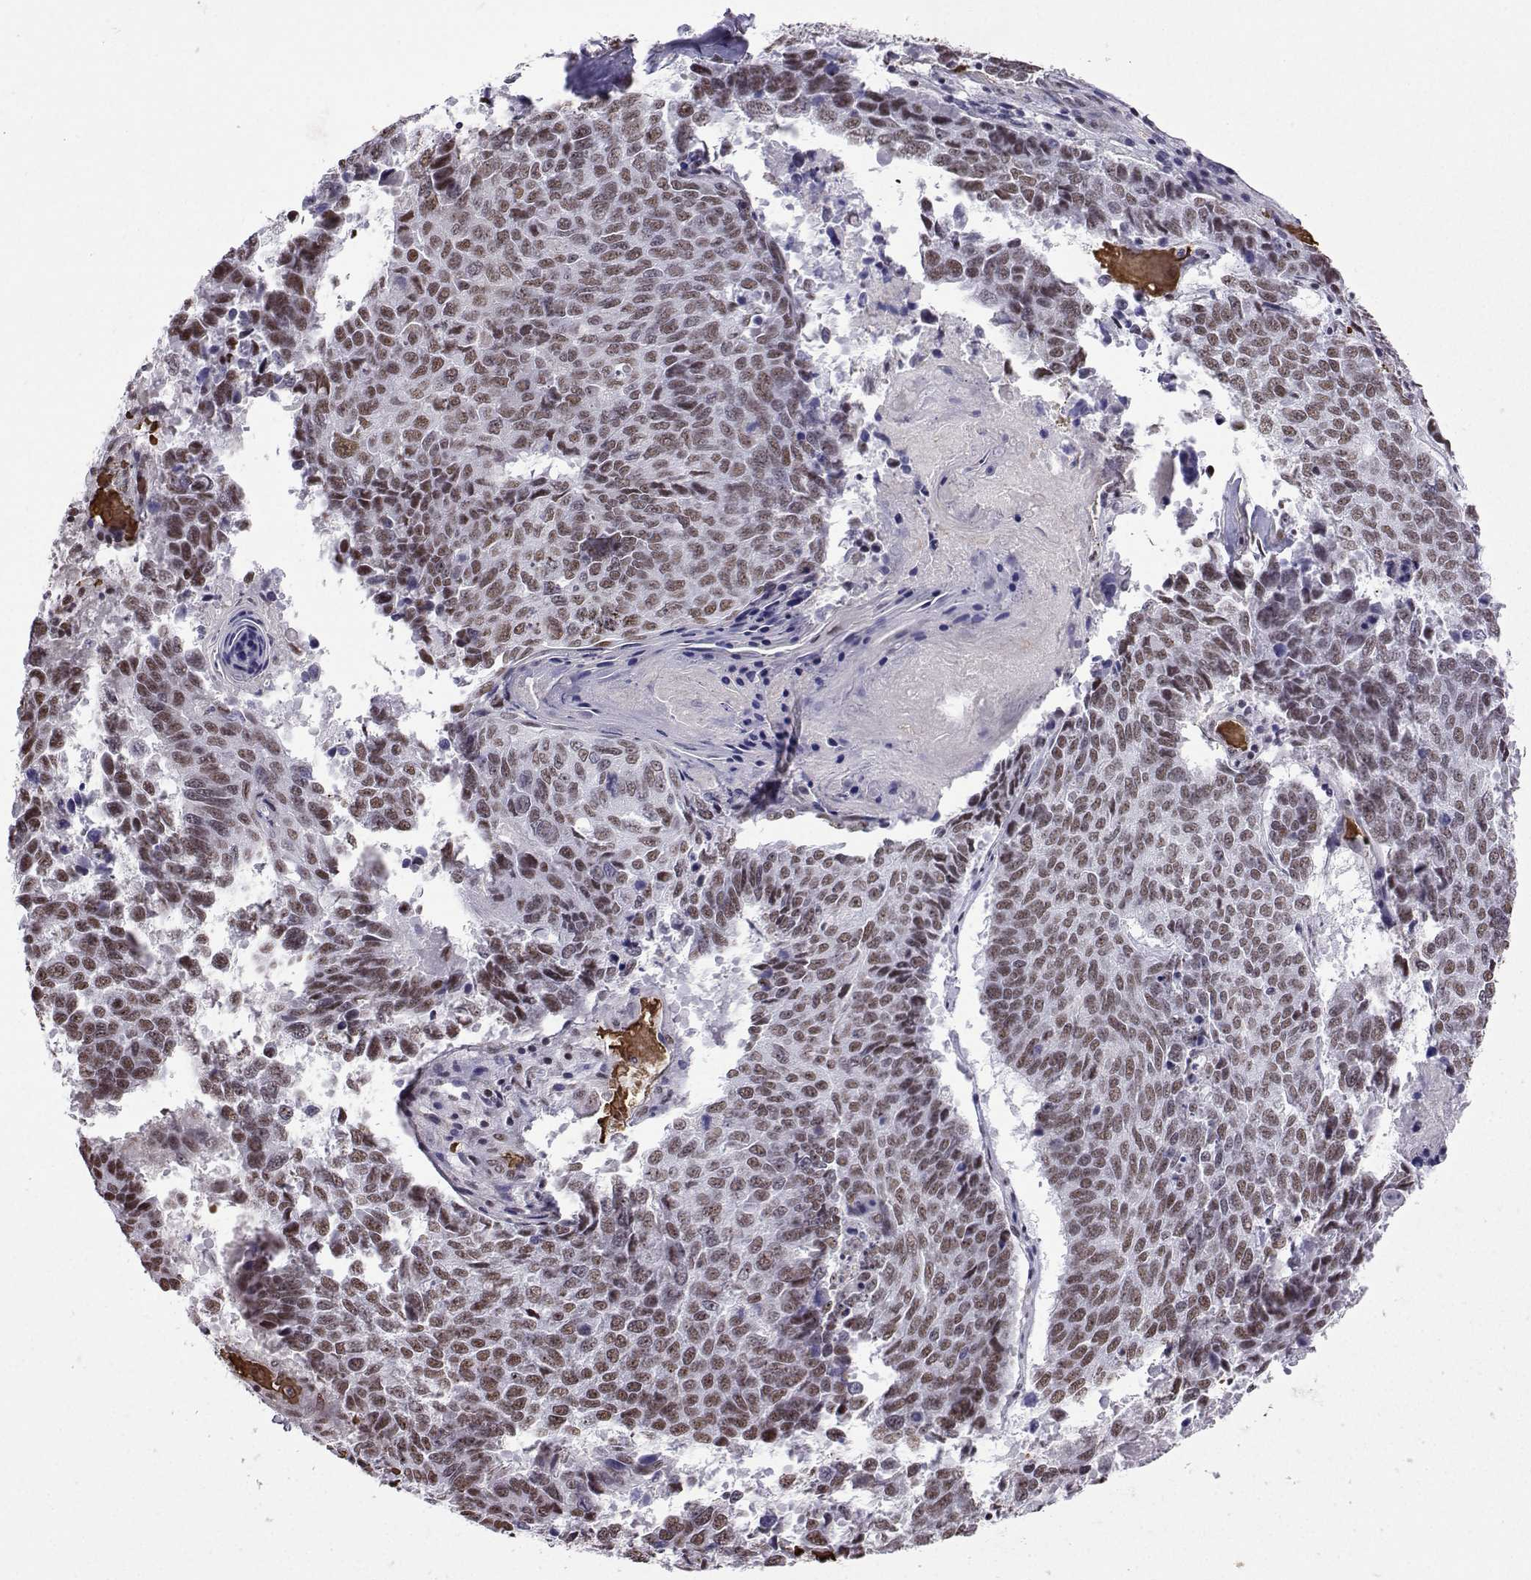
{"staining": {"intensity": "weak", "quantity": ">75%", "location": "nuclear"}, "tissue": "lung cancer", "cell_type": "Tumor cells", "image_type": "cancer", "snomed": [{"axis": "morphology", "description": "Squamous cell carcinoma, NOS"}, {"axis": "topography", "description": "Lung"}], "caption": "Immunohistochemical staining of lung cancer (squamous cell carcinoma) demonstrates weak nuclear protein expression in about >75% of tumor cells.", "gene": "CCNK", "patient": {"sex": "male", "age": 73}}